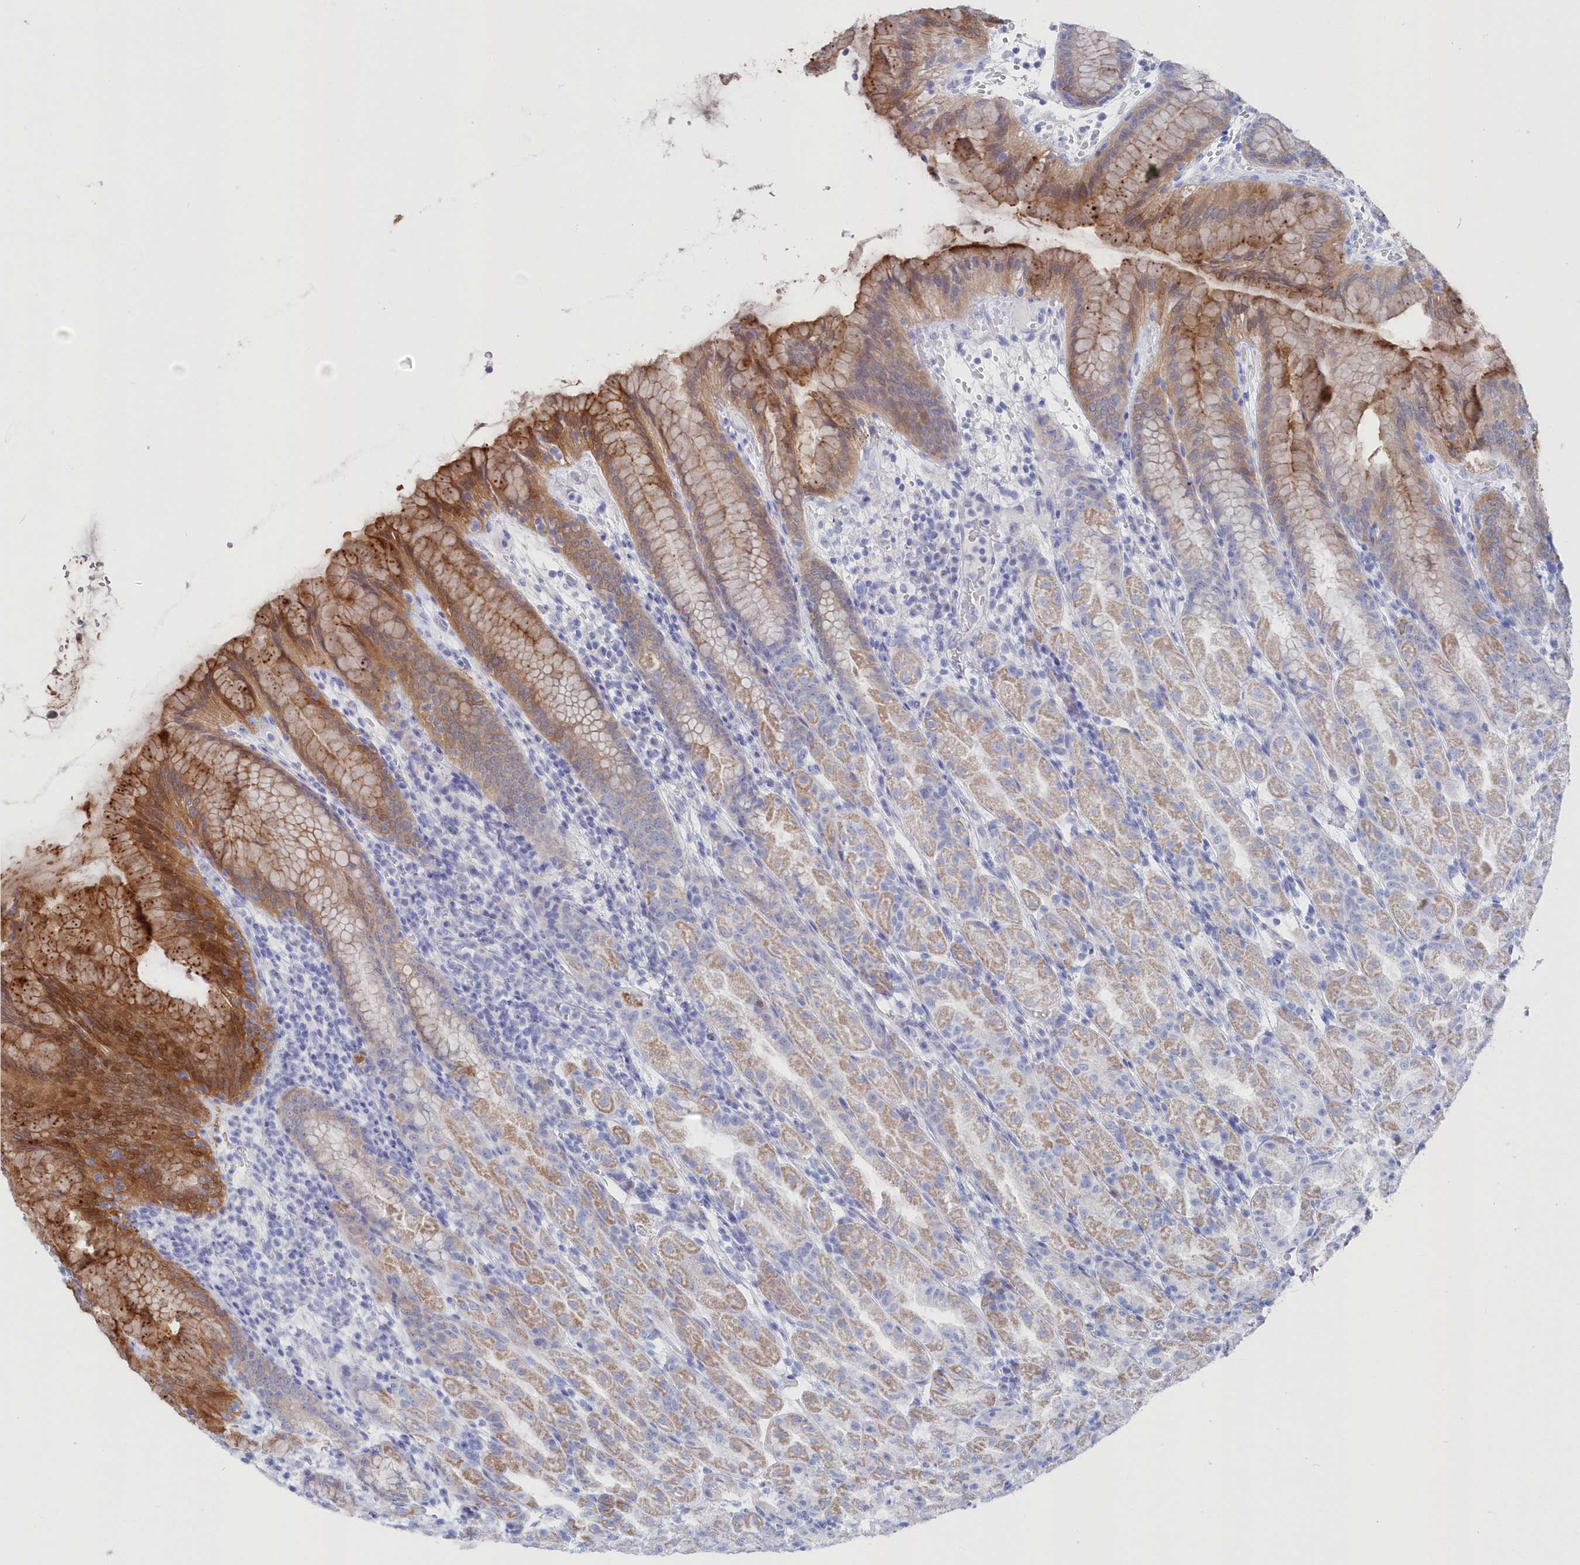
{"staining": {"intensity": "strong", "quantity": "<25%", "location": "cytoplasmic/membranous"}, "tissue": "stomach", "cell_type": "Glandular cells", "image_type": "normal", "snomed": [{"axis": "morphology", "description": "Normal tissue, NOS"}, {"axis": "topography", "description": "Stomach"}], "caption": "Immunohistochemical staining of normal human stomach displays strong cytoplasmic/membranous protein staining in about <25% of glandular cells. The staining was performed using DAB (3,3'-diaminobenzidine) to visualize the protein expression in brown, while the nuclei were stained in blue with hematoxylin (Magnification: 20x).", "gene": "CSNK1G2", "patient": {"sex": "female", "age": 79}}